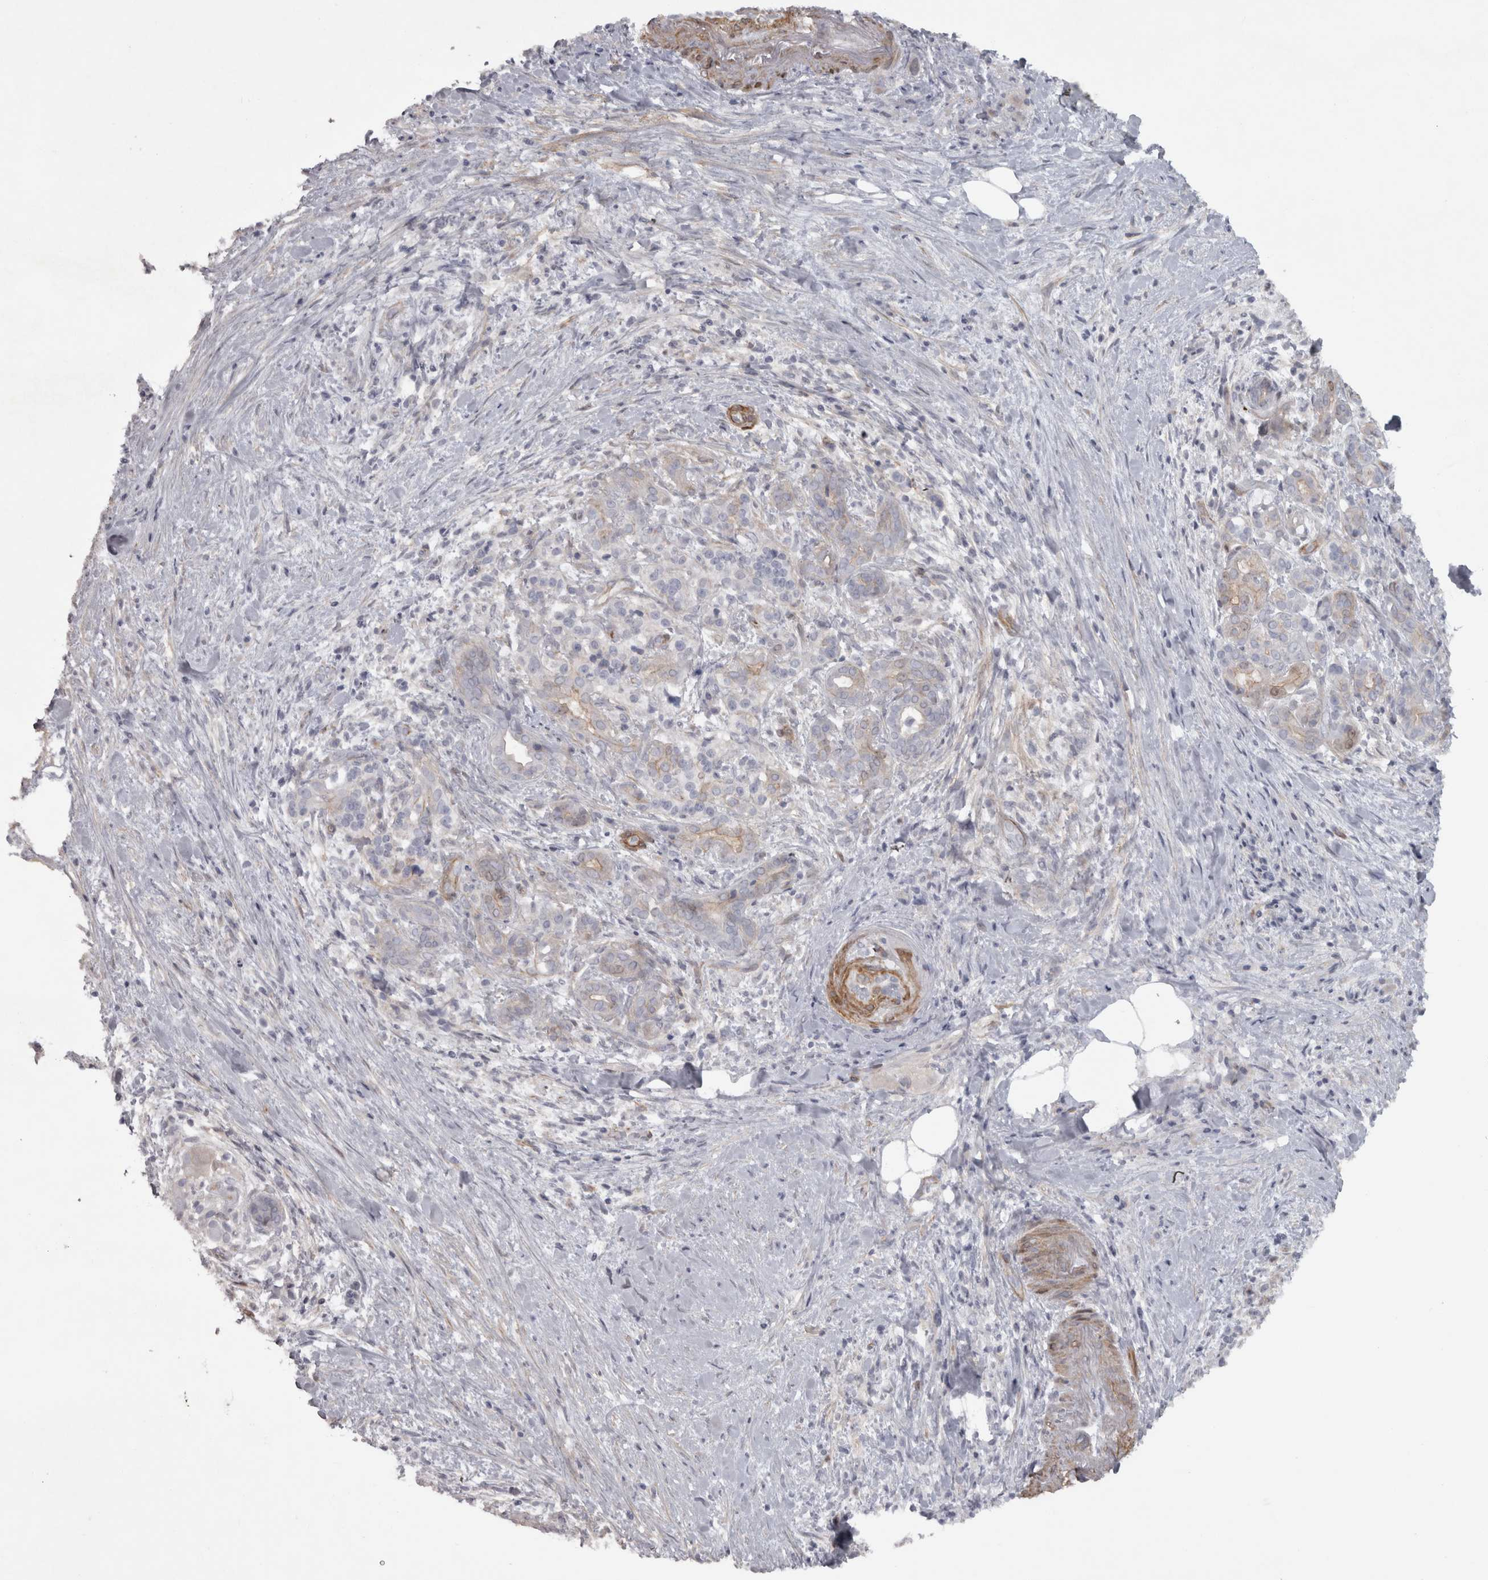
{"staining": {"intensity": "negative", "quantity": "none", "location": "none"}, "tissue": "pancreatic cancer", "cell_type": "Tumor cells", "image_type": "cancer", "snomed": [{"axis": "morphology", "description": "Adenocarcinoma, NOS"}, {"axis": "topography", "description": "Pancreas"}], "caption": "High power microscopy image of an IHC photomicrograph of pancreatic adenocarcinoma, revealing no significant positivity in tumor cells.", "gene": "PPP1R12B", "patient": {"sex": "male", "age": 58}}